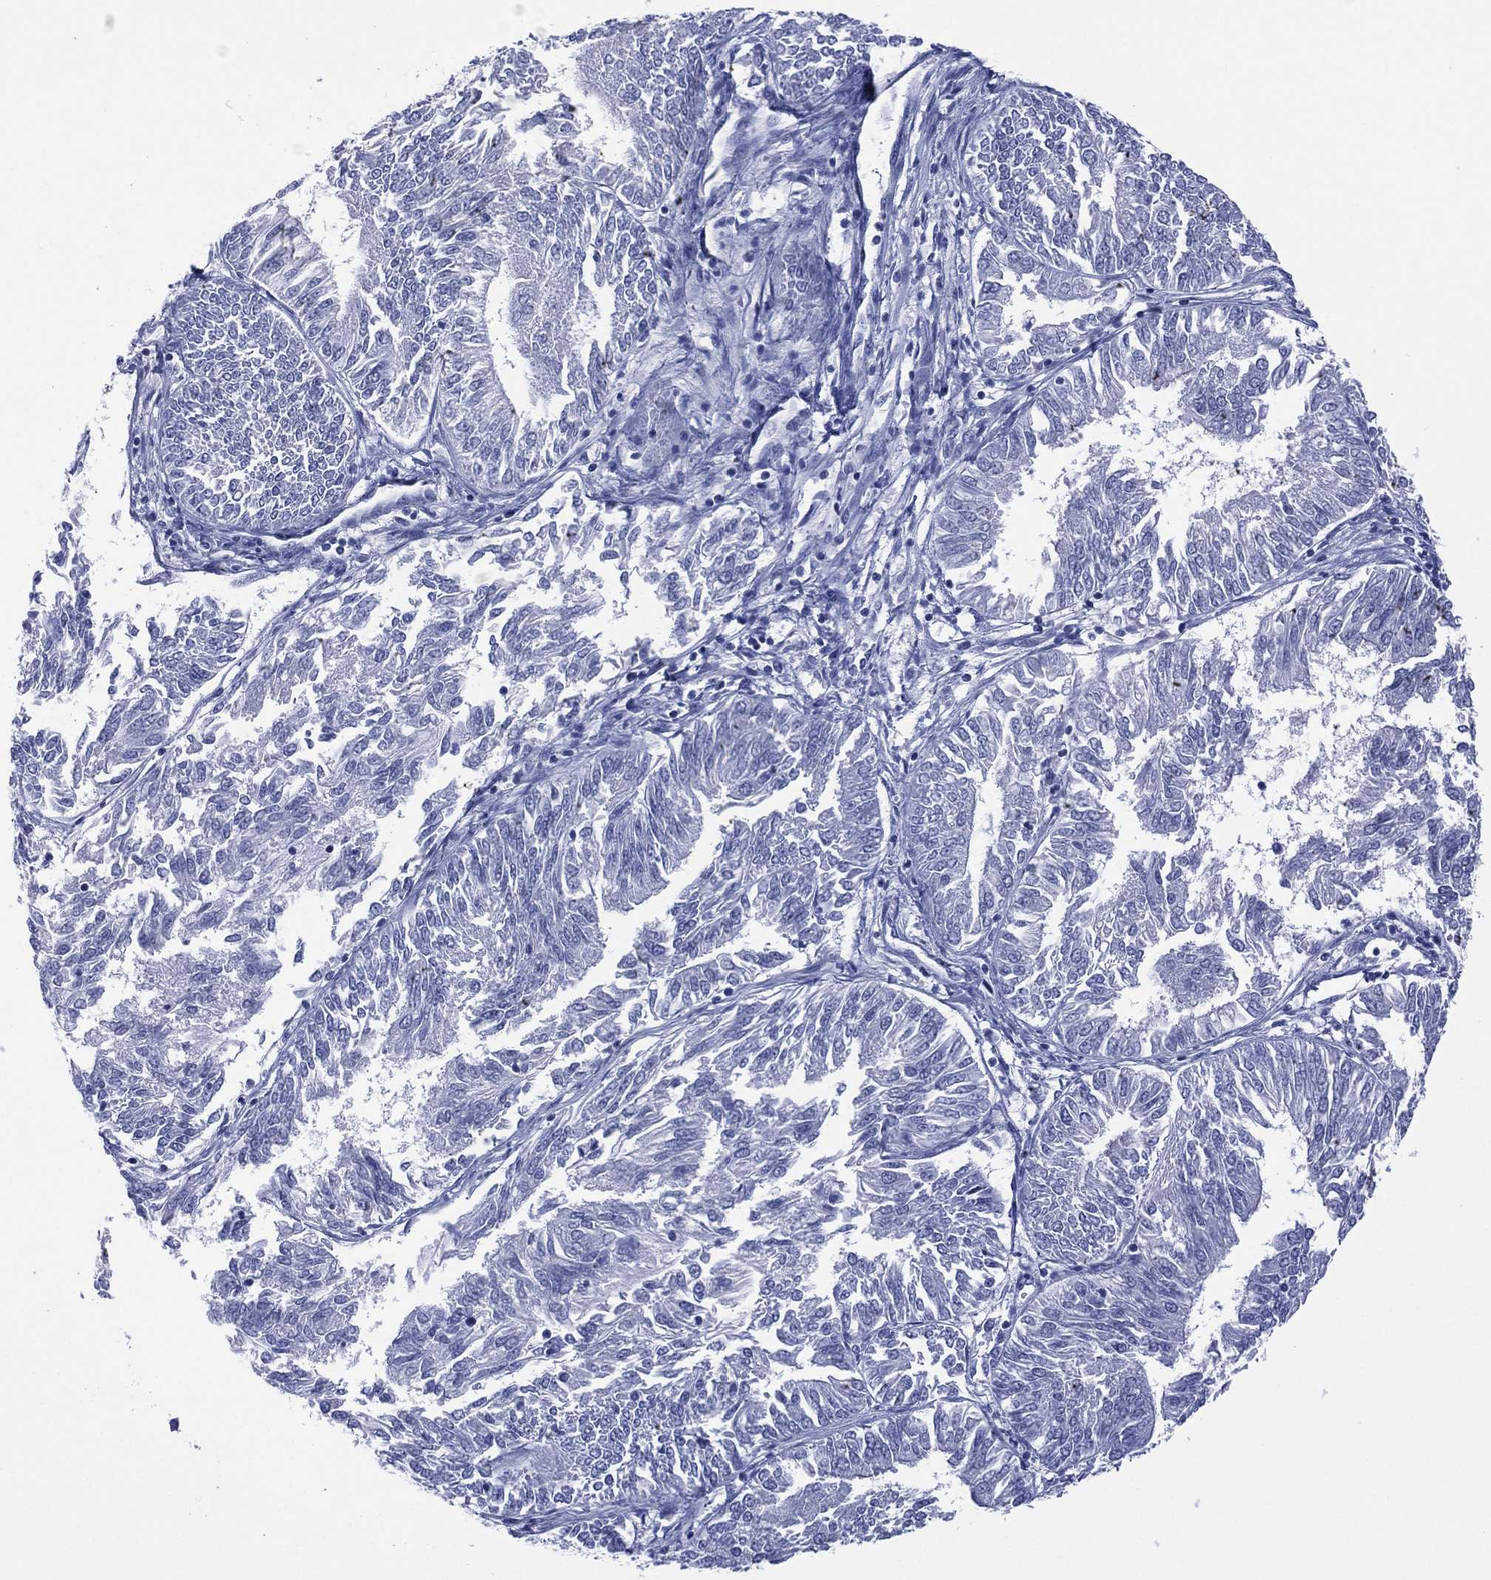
{"staining": {"intensity": "negative", "quantity": "none", "location": "none"}, "tissue": "endometrial cancer", "cell_type": "Tumor cells", "image_type": "cancer", "snomed": [{"axis": "morphology", "description": "Adenocarcinoma, NOS"}, {"axis": "topography", "description": "Endometrium"}], "caption": "The photomicrograph exhibits no staining of tumor cells in endometrial adenocarcinoma.", "gene": "DSG1", "patient": {"sex": "female", "age": 58}}